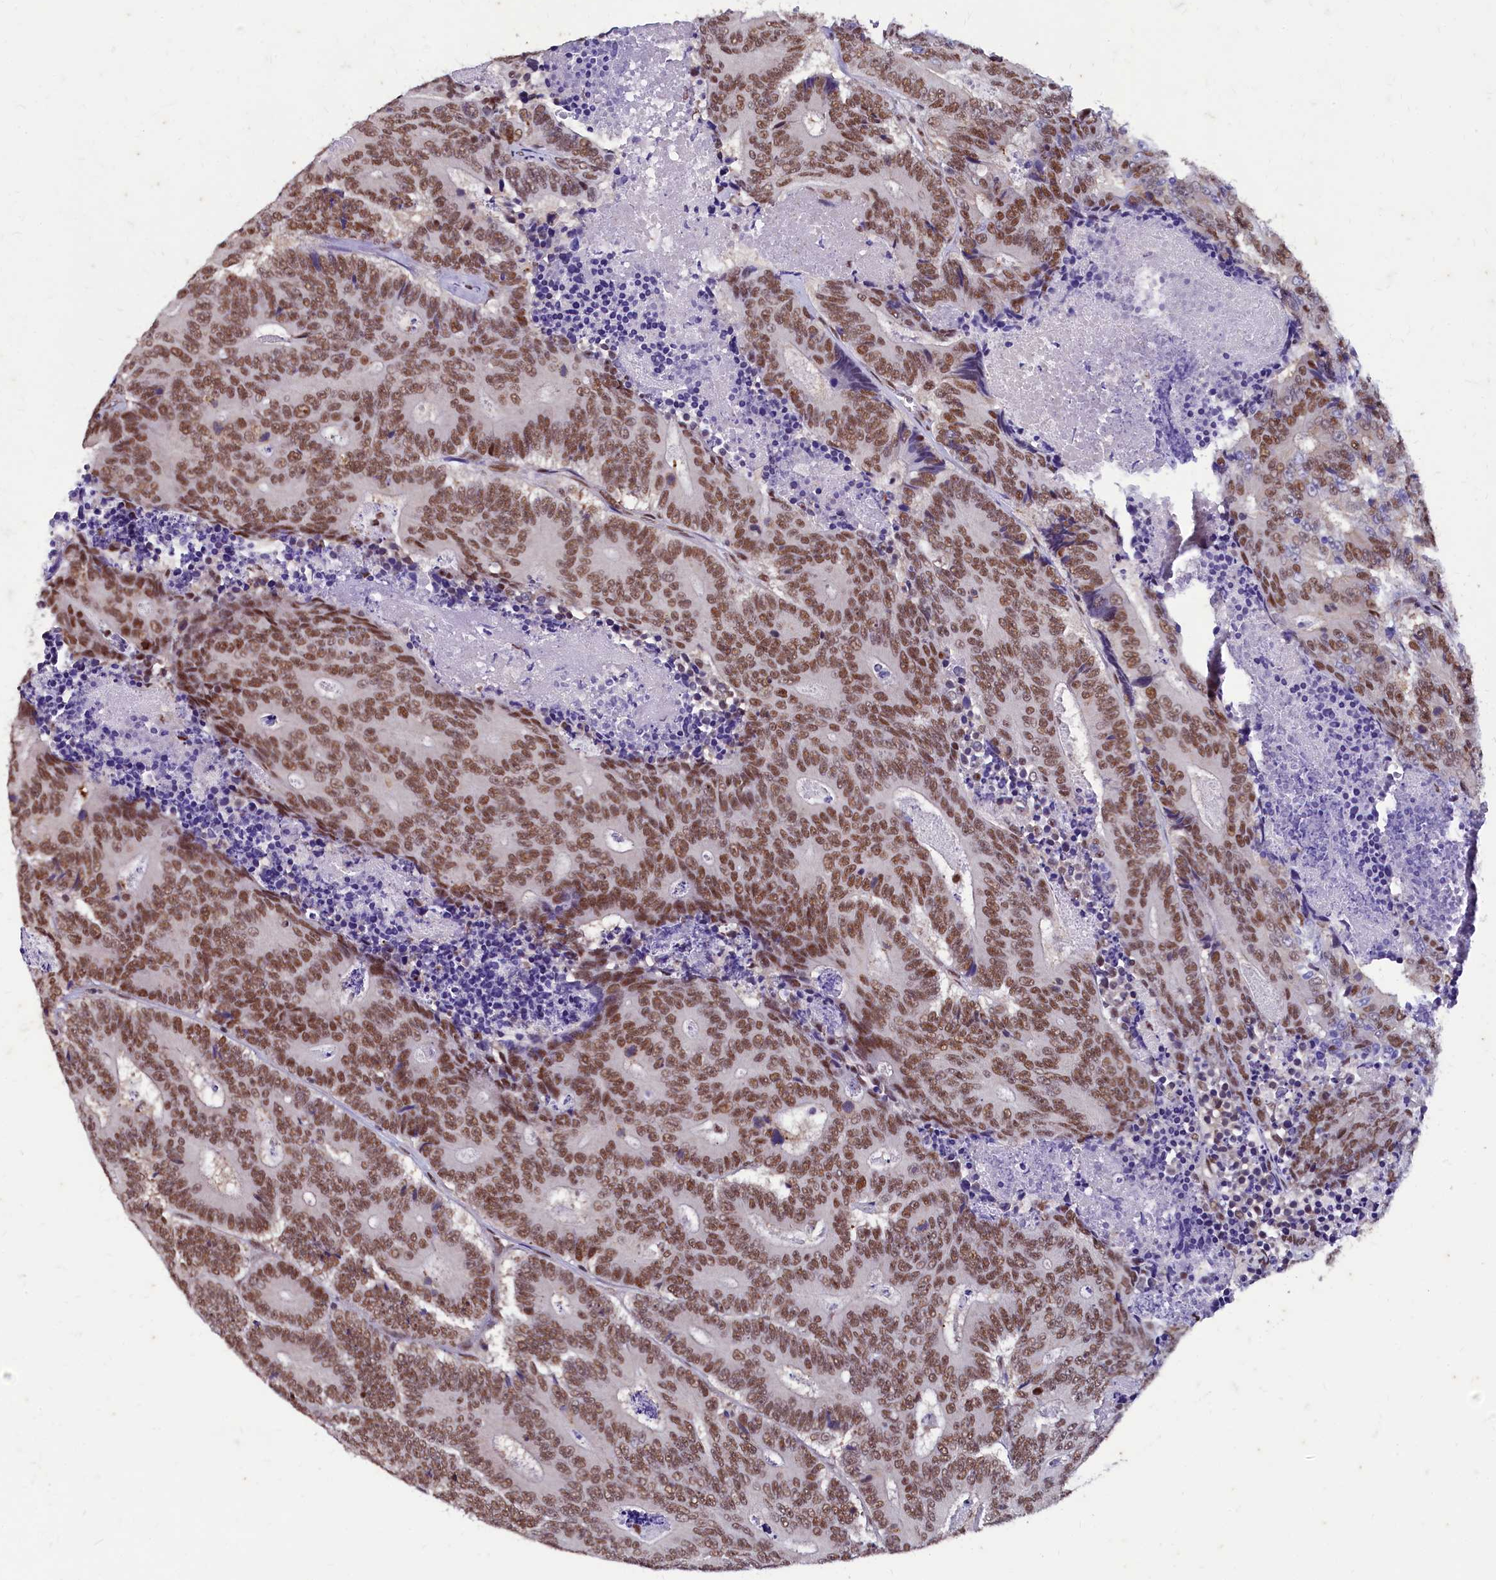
{"staining": {"intensity": "moderate", "quantity": ">75%", "location": "nuclear"}, "tissue": "colorectal cancer", "cell_type": "Tumor cells", "image_type": "cancer", "snomed": [{"axis": "morphology", "description": "Adenocarcinoma, NOS"}, {"axis": "topography", "description": "Colon"}], "caption": "Immunohistochemistry image of neoplastic tissue: human adenocarcinoma (colorectal) stained using IHC demonstrates medium levels of moderate protein expression localized specifically in the nuclear of tumor cells, appearing as a nuclear brown color.", "gene": "CPSF7", "patient": {"sex": "male", "age": 83}}